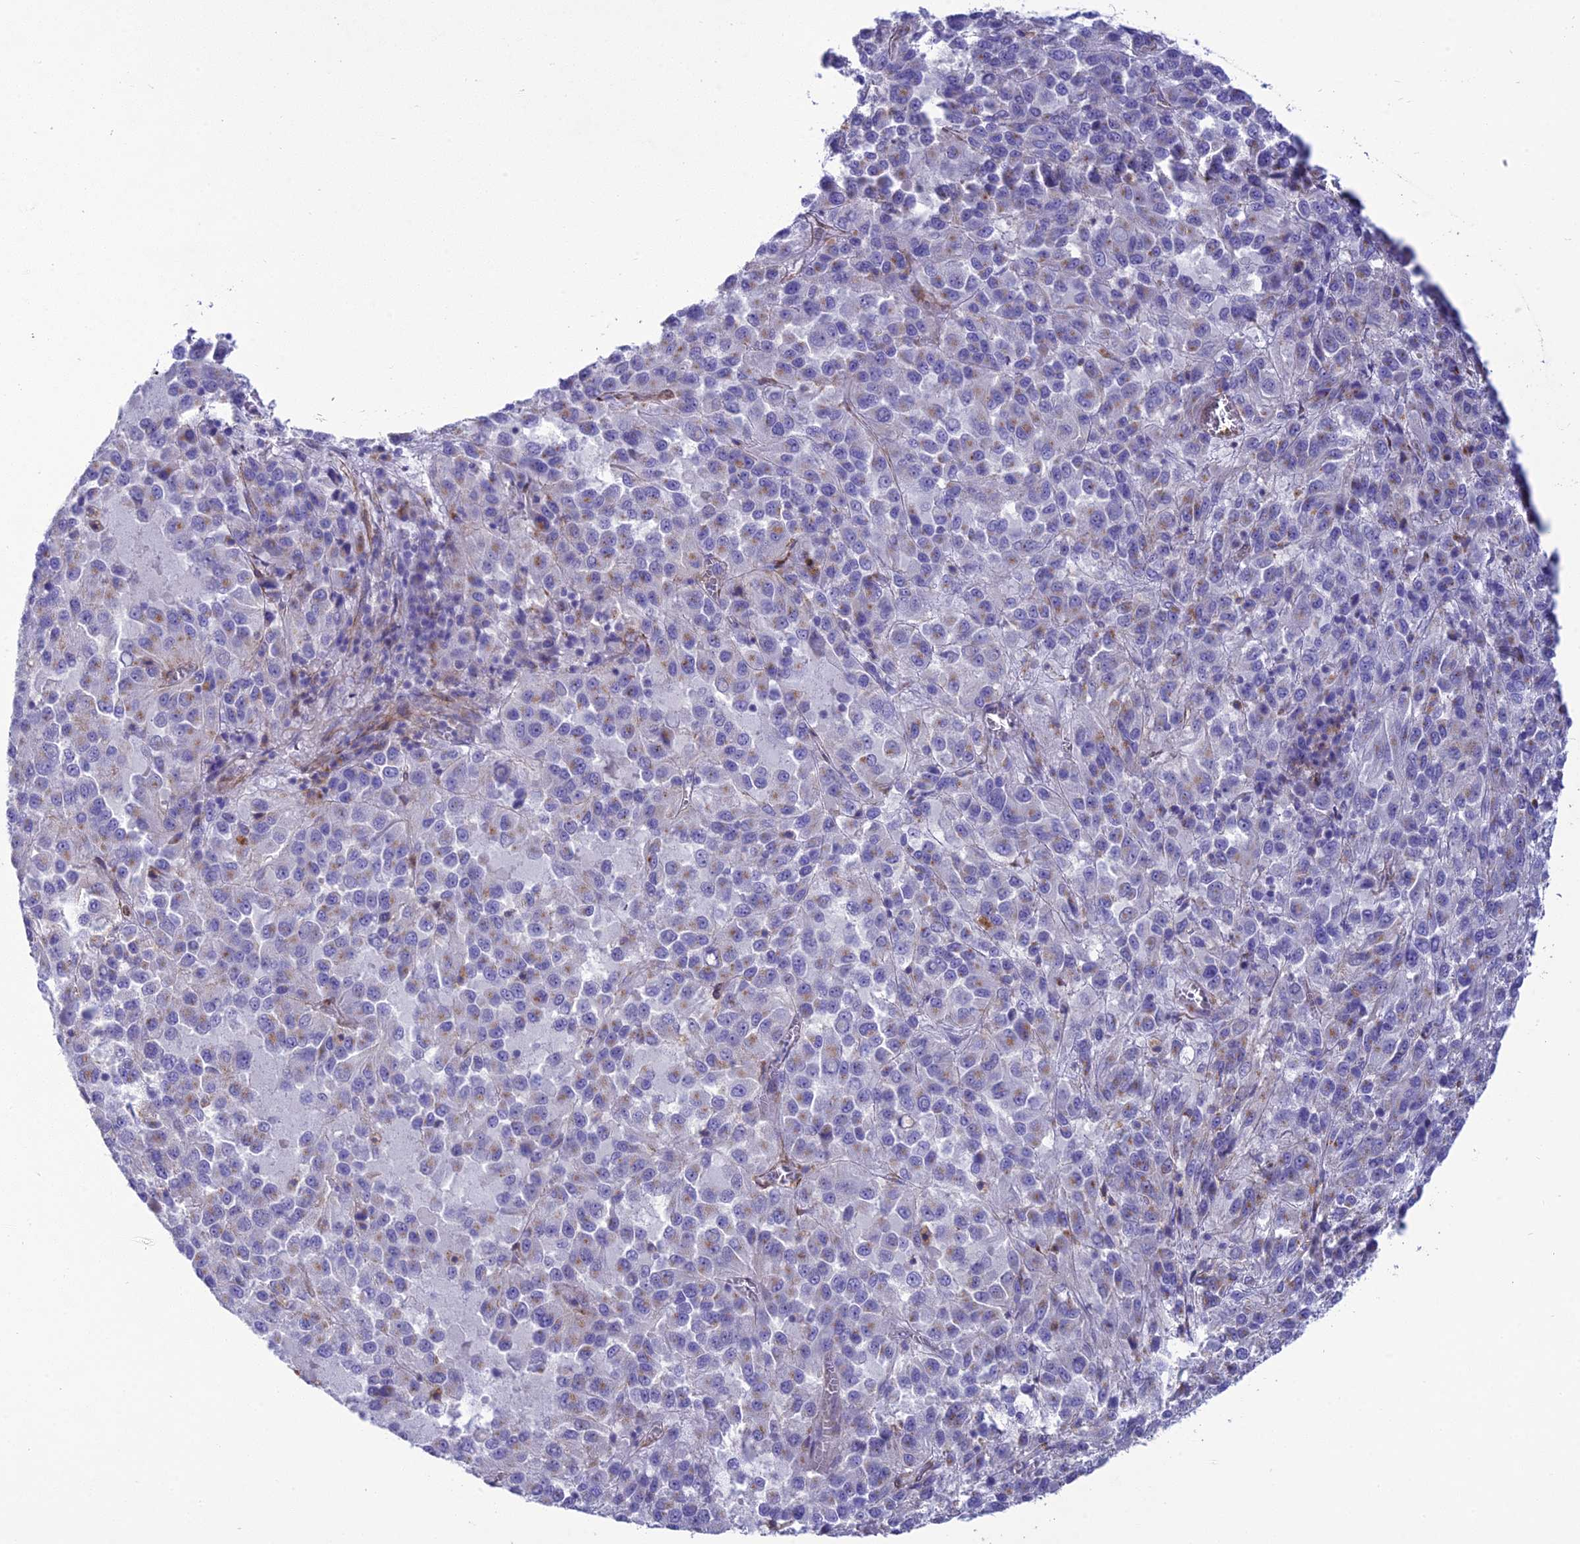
{"staining": {"intensity": "weak", "quantity": "<25%", "location": "cytoplasmic/membranous"}, "tissue": "melanoma", "cell_type": "Tumor cells", "image_type": "cancer", "snomed": [{"axis": "morphology", "description": "Malignant melanoma, Metastatic site"}, {"axis": "topography", "description": "Lung"}], "caption": "This is an immunohistochemistry (IHC) photomicrograph of human melanoma. There is no staining in tumor cells.", "gene": "TNS1", "patient": {"sex": "male", "age": 64}}